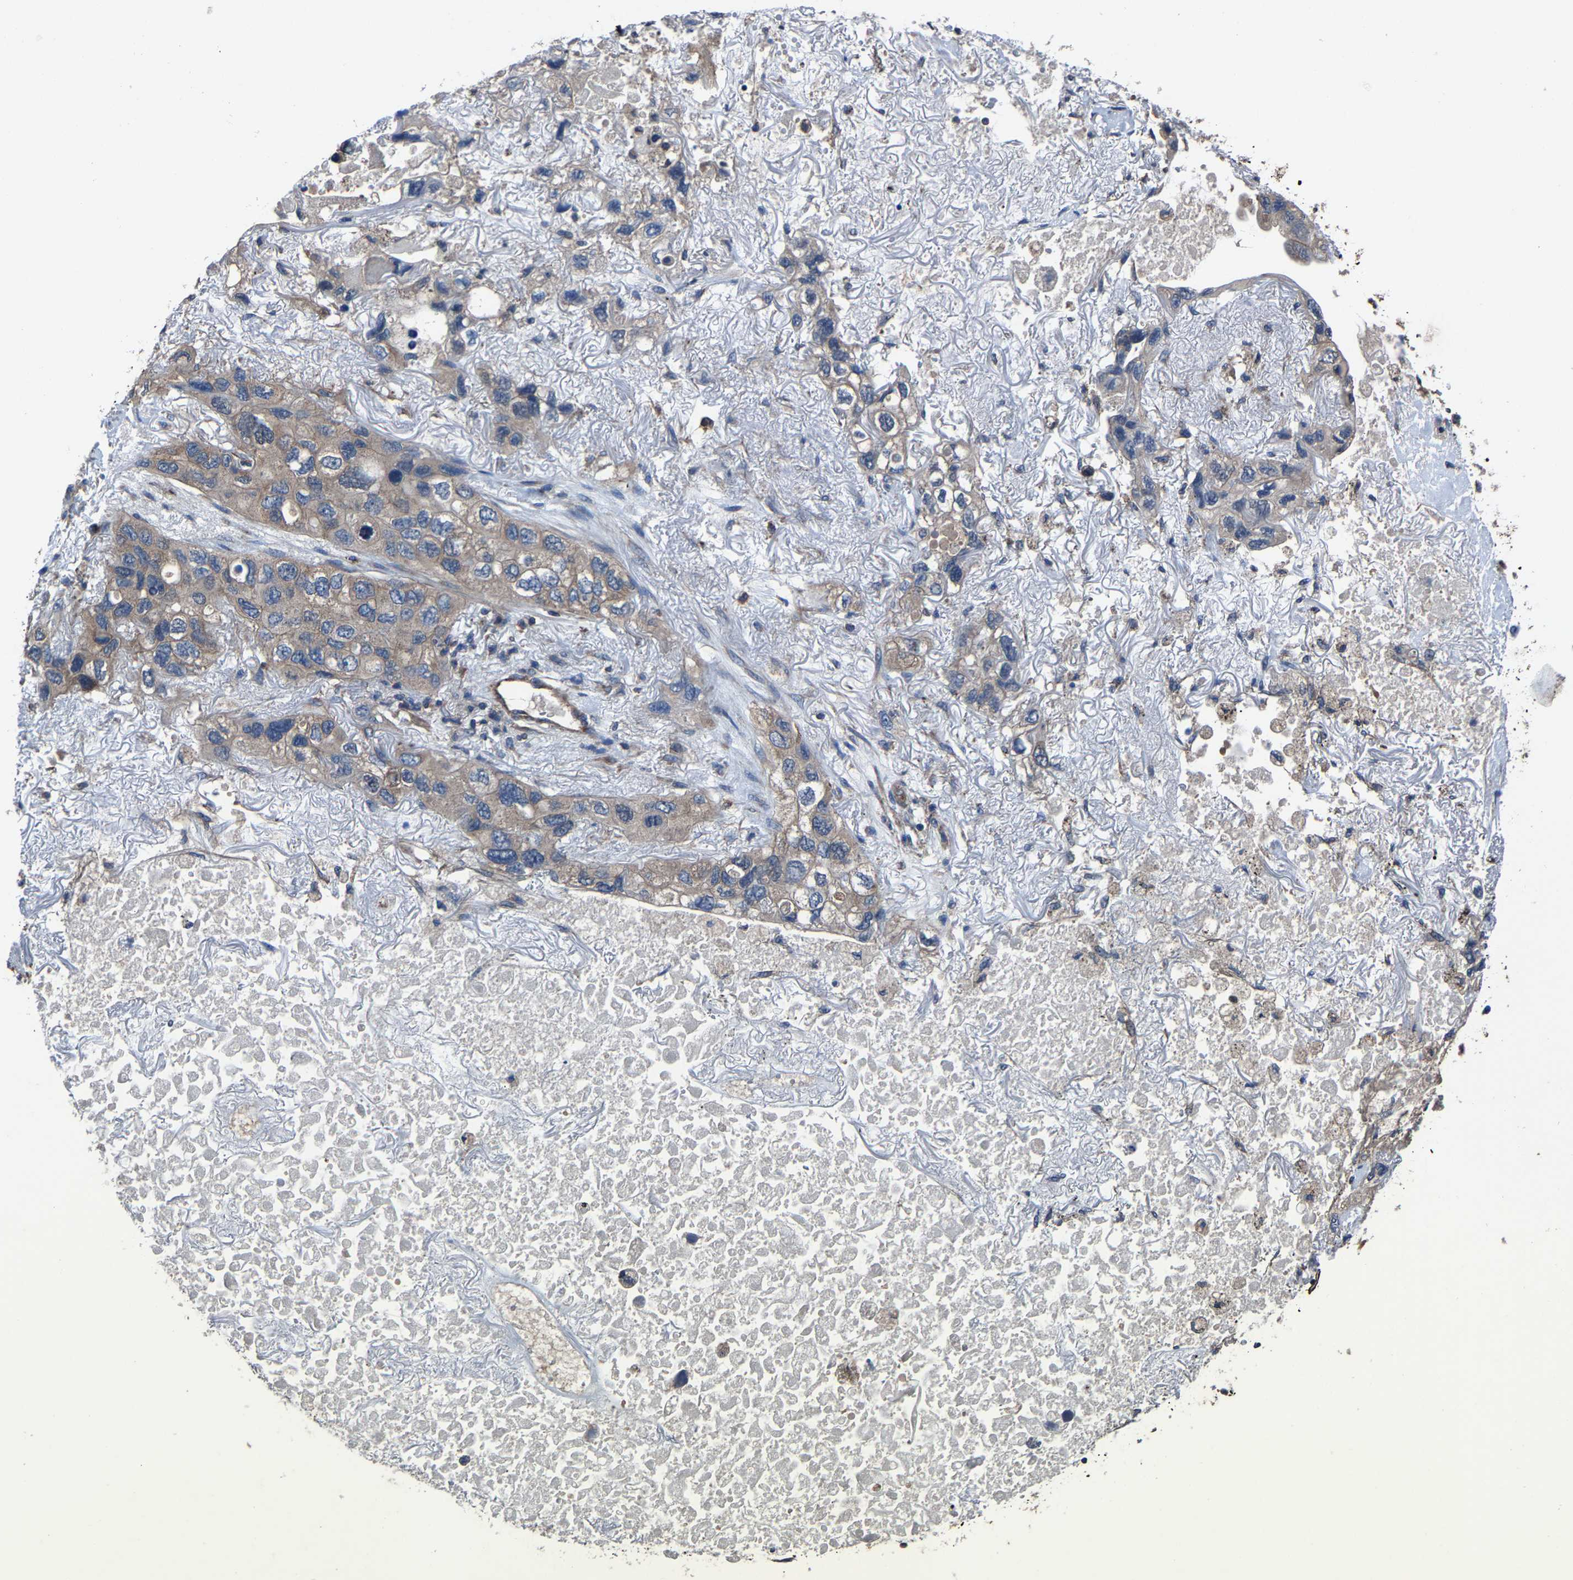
{"staining": {"intensity": "moderate", "quantity": "25%-75%", "location": "cytoplasmic/membranous"}, "tissue": "lung cancer", "cell_type": "Tumor cells", "image_type": "cancer", "snomed": [{"axis": "morphology", "description": "Squamous cell carcinoma, NOS"}, {"axis": "topography", "description": "Lung"}], "caption": "Lung cancer (squamous cell carcinoma) stained with DAB immunohistochemistry (IHC) demonstrates medium levels of moderate cytoplasmic/membranous expression in approximately 25%-75% of tumor cells. The staining is performed using DAB (3,3'-diaminobenzidine) brown chromogen to label protein expression. The nuclei are counter-stained blue using hematoxylin.", "gene": "KIAA1958", "patient": {"sex": "female", "age": 73}}